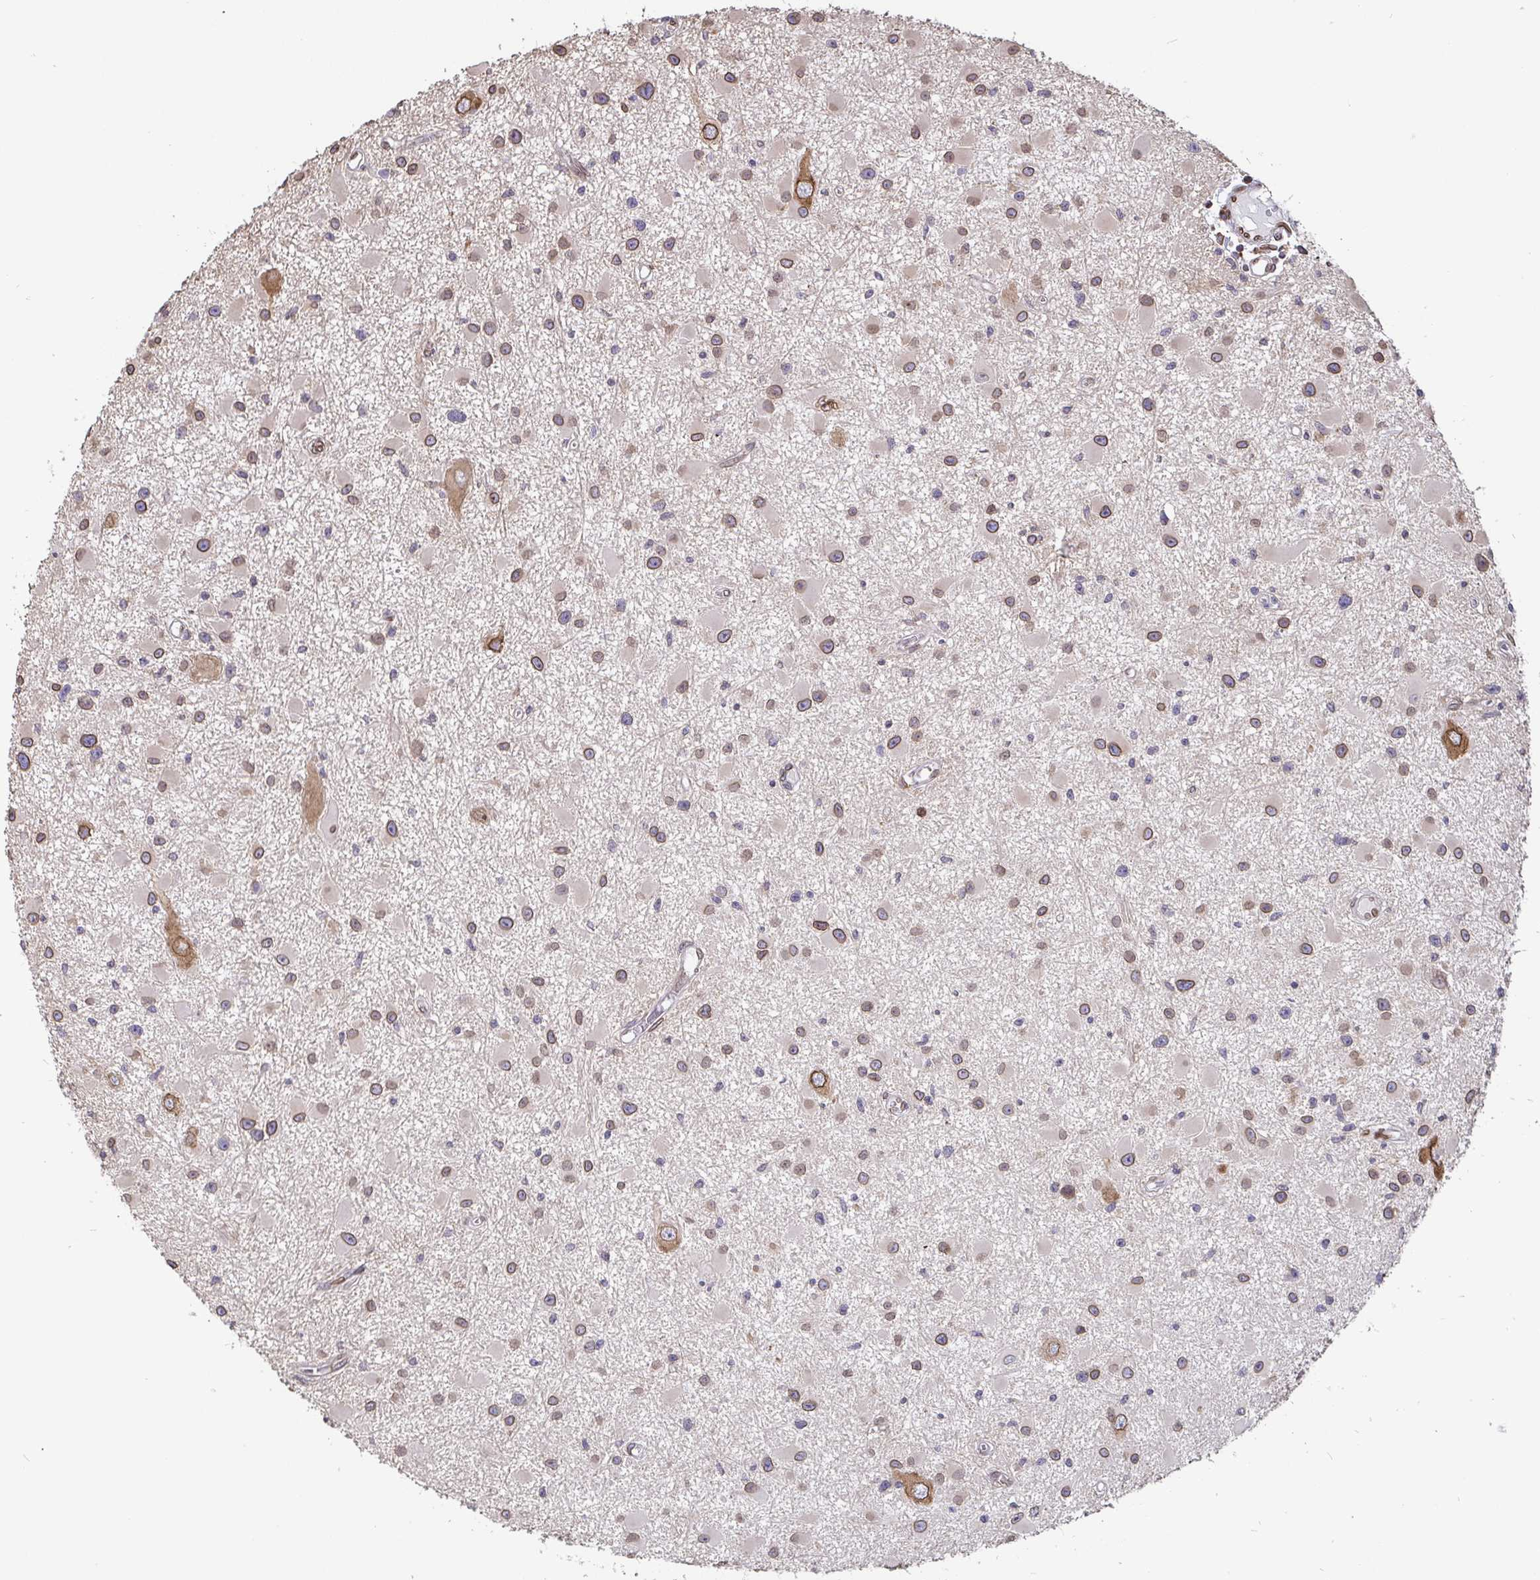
{"staining": {"intensity": "weak", "quantity": "25%-75%", "location": "cytoplasmic/membranous,nuclear"}, "tissue": "glioma", "cell_type": "Tumor cells", "image_type": "cancer", "snomed": [{"axis": "morphology", "description": "Glioma, malignant, High grade"}, {"axis": "topography", "description": "Brain"}], "caption": "Immunohistochemistry (IHC) of glioma shows low levels of weak cytoplasmic/membranous and nuclear expression in about 25%-75% of tumor cells.", "gene": "EMD", "patient": {"sex": "male", "age": 54}}